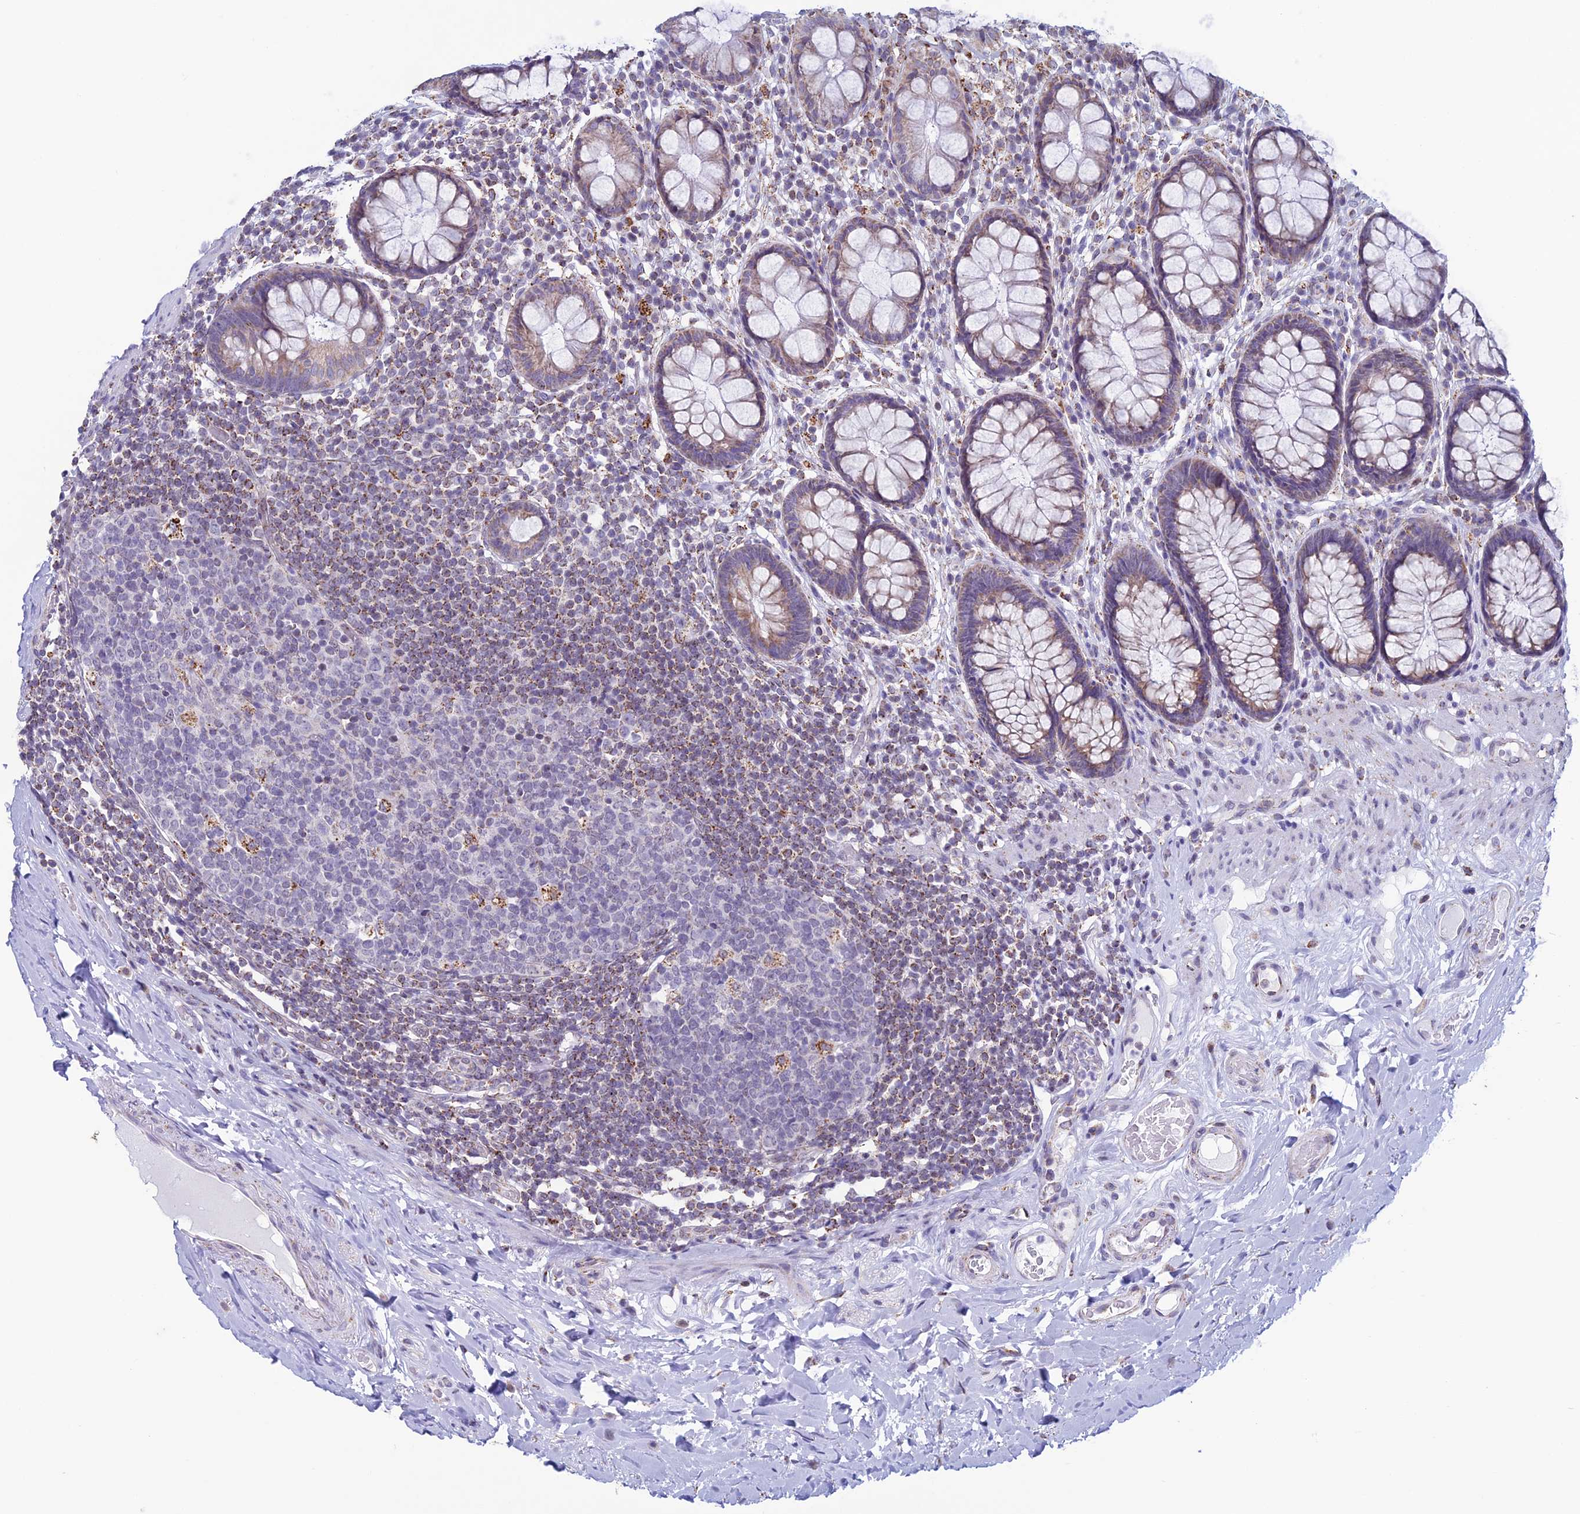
{"staining": {"intensity": "weak", "quantity": ">75%", "location": "cytoplasmic/membranous"}, "tissue": "rectum", "cell_type": "Glandular cells", "image_type": "normal", "snomed": [{"axis": "morphology", "description": "Normal tissue, NOS"}, {"axis": "topography", "description": "Rectum"}], "caption": "A high-resolution image shows IHC staining of normal rectum, which demonstrates weak cytoplasmic/membranous expression in approximately >75% of glandular cells.", "gene": "ZNG1A", "patient": {"sex": "male", "age": 83}}